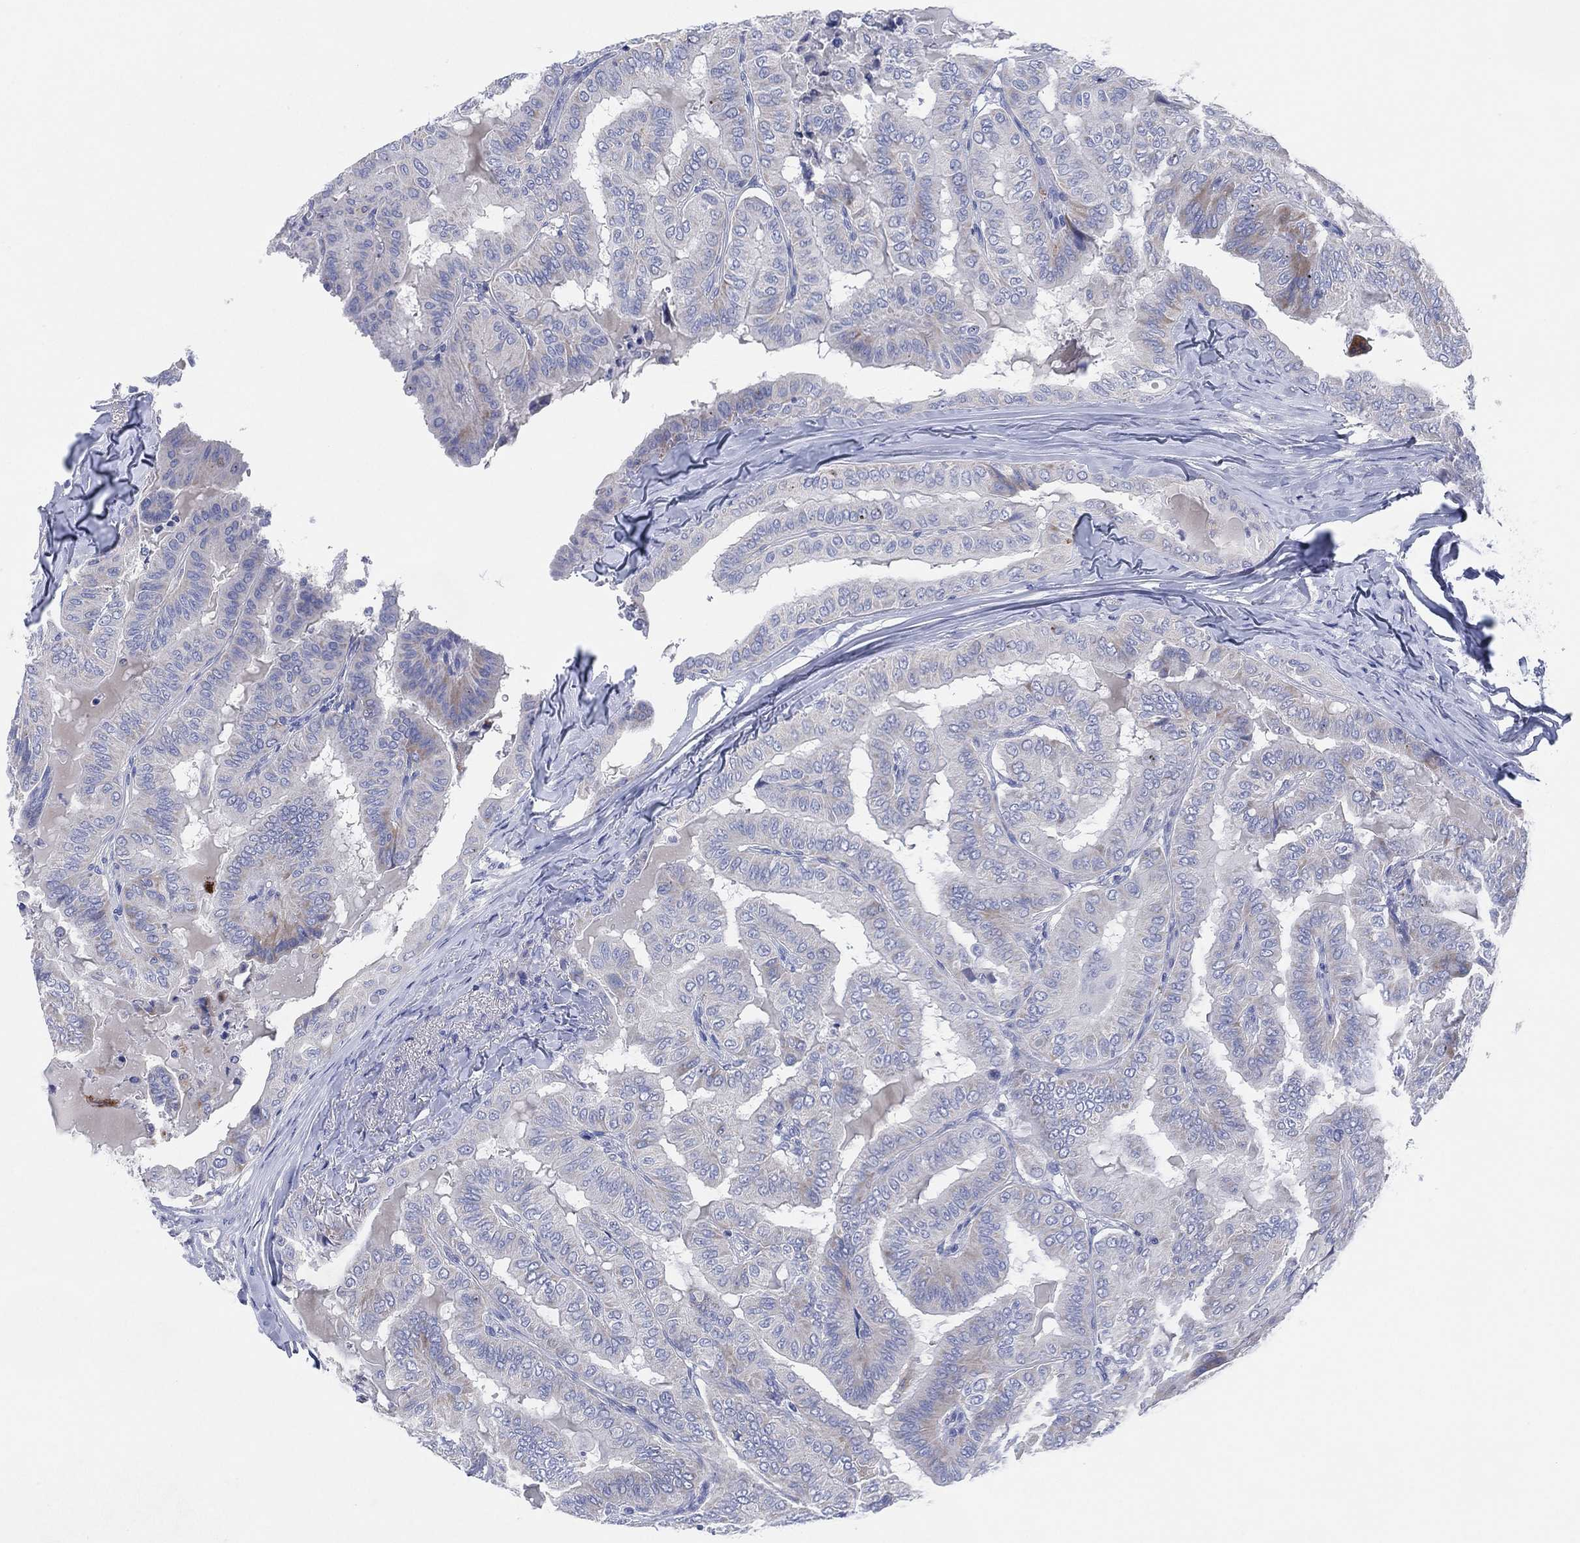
{"staining": {"intensity": "weak", "quantity": "<25%", "location": "cytoplasmic/membranous"}, "tissue": "thyroid cancer", "cell_type": "Tumor cells", "image_type": "cancer", "snomed": [{"axis": "morphology", "description": "Papillary adenocarcinoma, NOS"}, {"axis": "topography", "description": "Thyroid gland"}], "caption": "An immunohistochemistry image of thyroid cancer (papillary adenocarcinoma) is shown. There is no staining in tumor cells of thyroid cancer (papillary adenocarcinoma).", "gene": "ADAD2", "patient": {"sex": "female", "age": 68}}